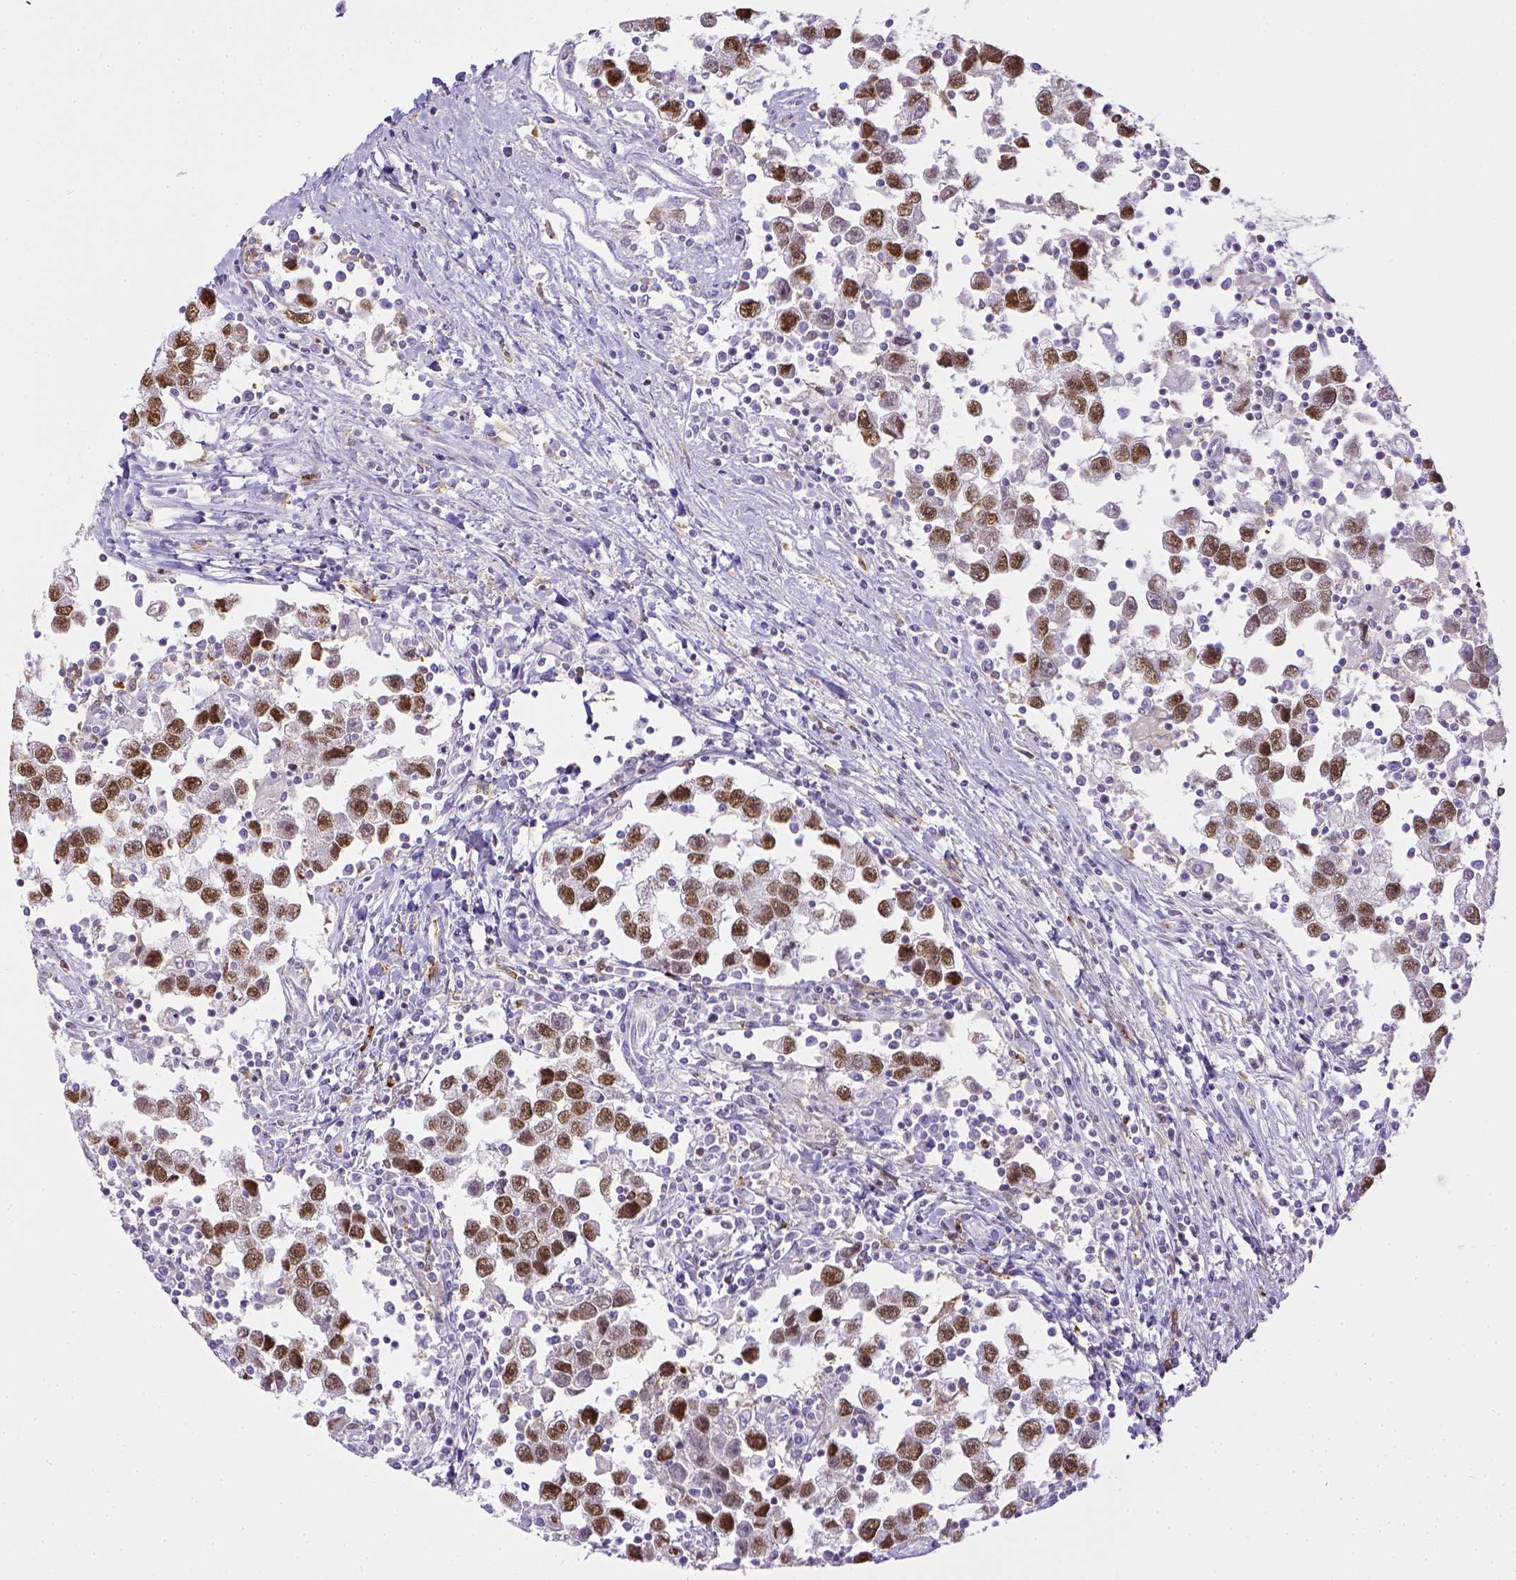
{"staining": {"intensity": "moderate", "quantity": ">75%", "location": "nuclear"}, "tissue": "testis cancer", "cell_type": "Tumor cells", "image_type": "cancer", "snomed": [{"axis": "morphology", "description": "Seminoma, NOS"}, {"axis": "topography", "description": "Testis"}], "caption": "This histopathology image reveals immunohistochemistry staining of testis cancer (seminoma), with medium moderate nuclear positivity in approximately >75% of tumor cells.", "gene": "ITGAM", "patient": {"sex": "male", "age": 30}}